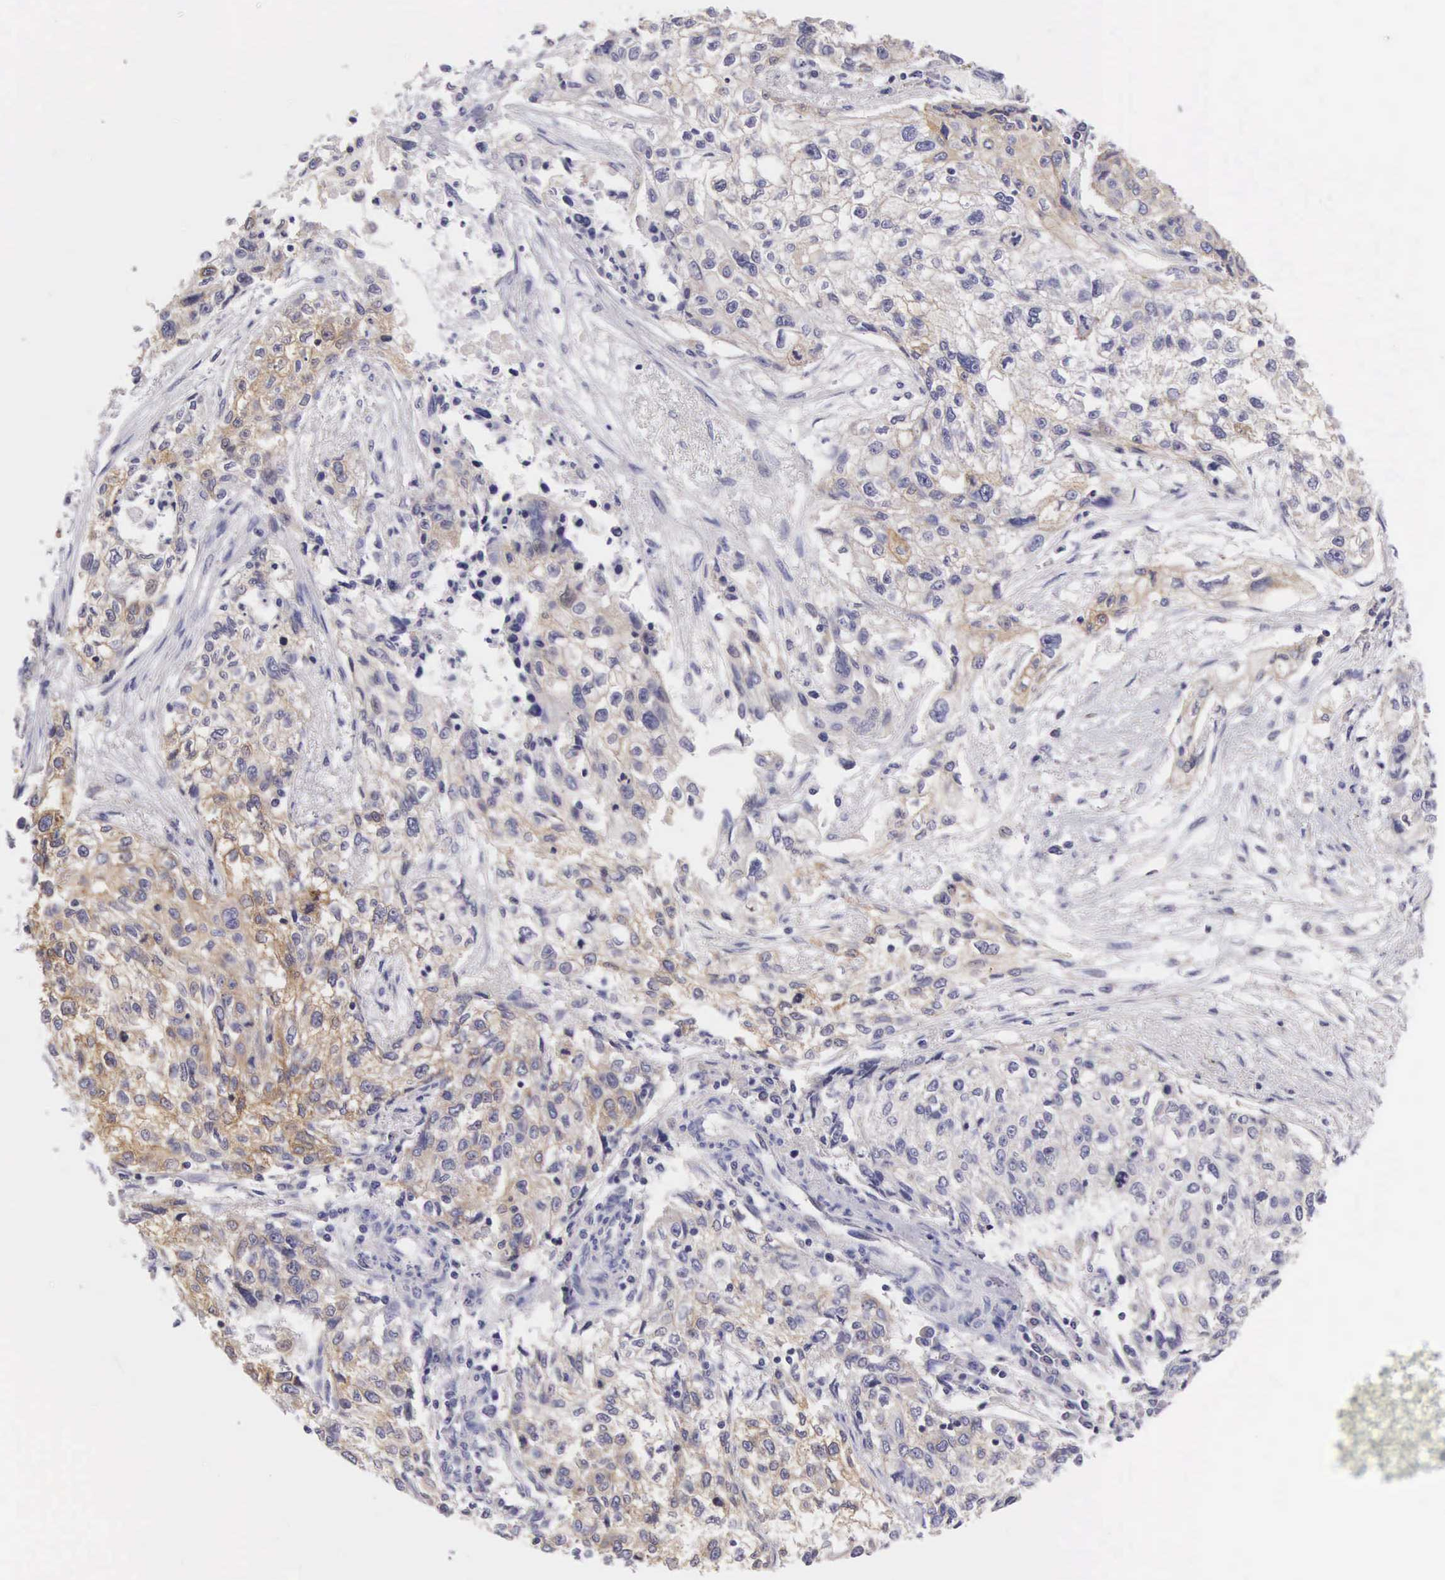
{"staining": {"intensity": "negative", "quantity": "none", "location": "none"}, "tissue": "cervical cancer", "cell_type": "Tumor cells", "image_type": "cancer", "snomed": [{"axis": "morphology", "description": "Squamous cell carcinoma, NOS"}, {"axis": "topography", "description": "Cervix"}], "caption": "High power microscopy histopathology image of an IHC image of cervical cancer, revealing no significant positivity in tumor cells.", "gene": "OSBPL3", "patient": {"sex": "female", "age": 57}}